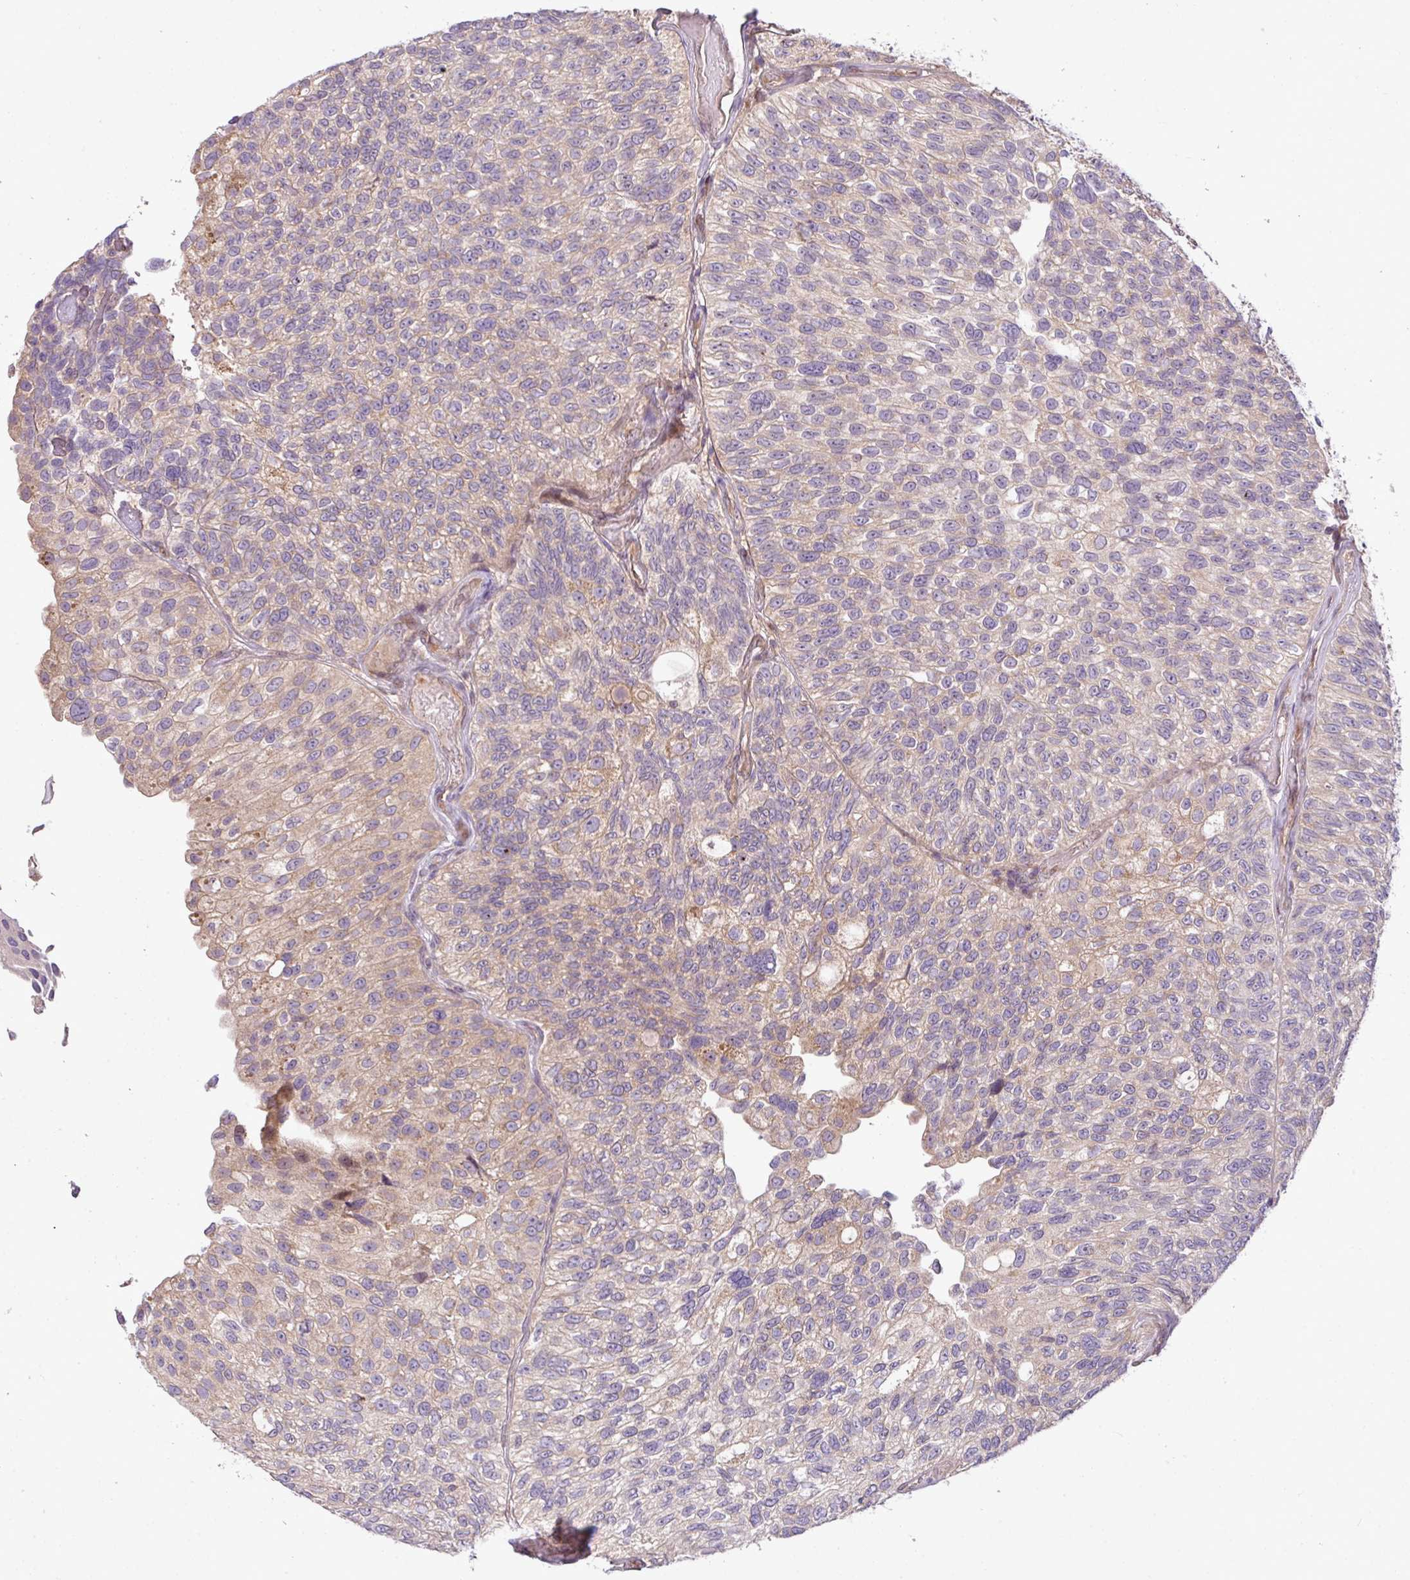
{"staining": {"intensity": "weak", "quantity": "<25%", "location": "cytoplasmic/membranous"}, "tissue": "urothelial cancer", "cell_type": "Tumor cells", "image_type": "cancer", "snomed": [{"axis": "morphology", "description": "Urothelial carcinoma, NOS"}, {"axis": "topography", "description": "Urinary bladder"}], "caption": "Tumor cells are negative for brown protein staining in urothelial cancer. (Stains: DAB immunohistochemistry with hematoxylin counter stain, Microscopy: brightfield microscopy at high magnification).", "gene": "COX18", "patient": {"sex": "male", "age": 87}}